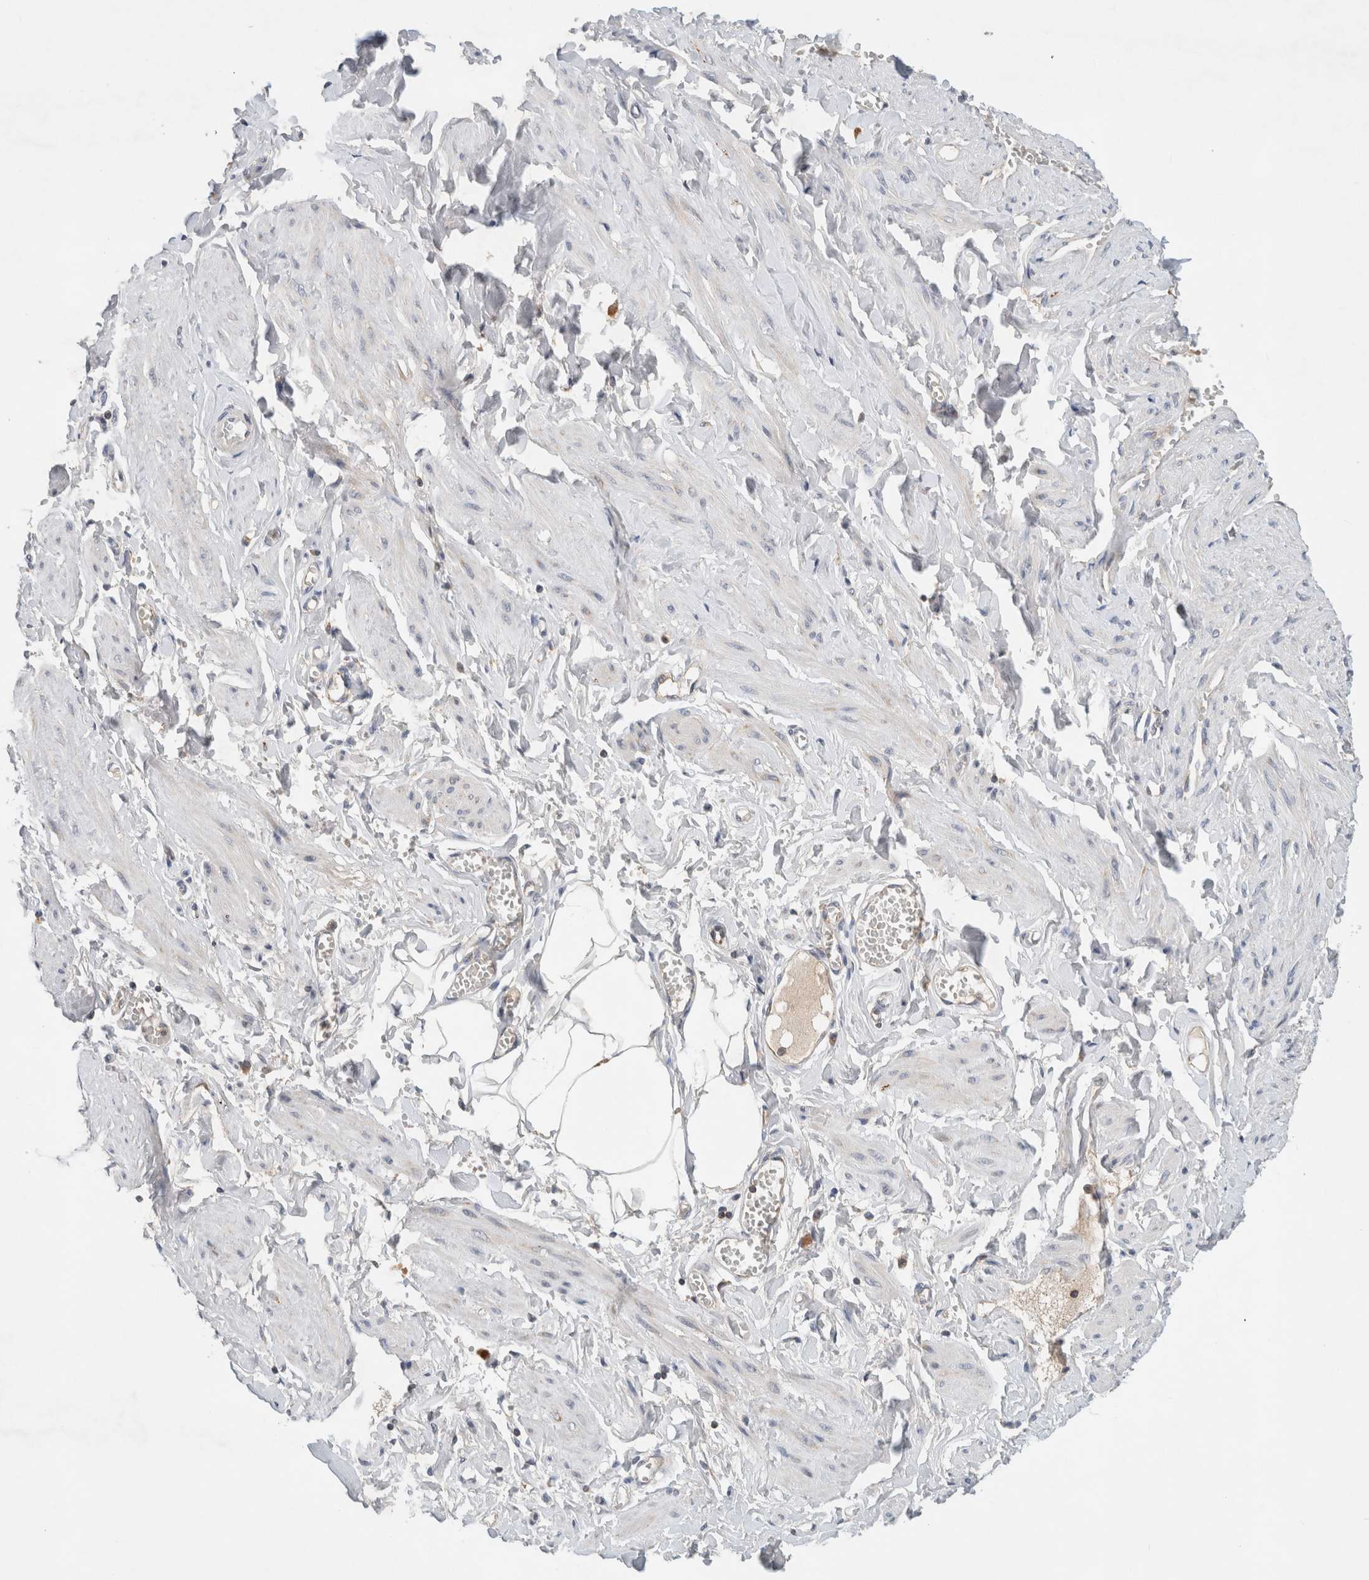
{"staining": {"intensity": "weak", "quantity": ">75%", "location": "cytoplasmic/membranous"}, "tissue": "adipose tissue", "cell_type": "Adipocytes", "image_type": "normal", "snomed": [{"axis": "morphology", "description": "Normal tissue, NOS"}, {"axis": "topography", "description": "Vascular tissue"}, {"axis": "topography", "description": "Fallopian tube"}, {"axis": "topography", "description": "Ovary"}], "caption": "A histopathology image showing weak cytoplasmic/membranous staining in approximately >75% of adipocytes in normal adipose tissue, as visualized by brown immunohistochemical staining.", "gene": "AMPD1", "patient": {"sex": "female", "age": 67}}